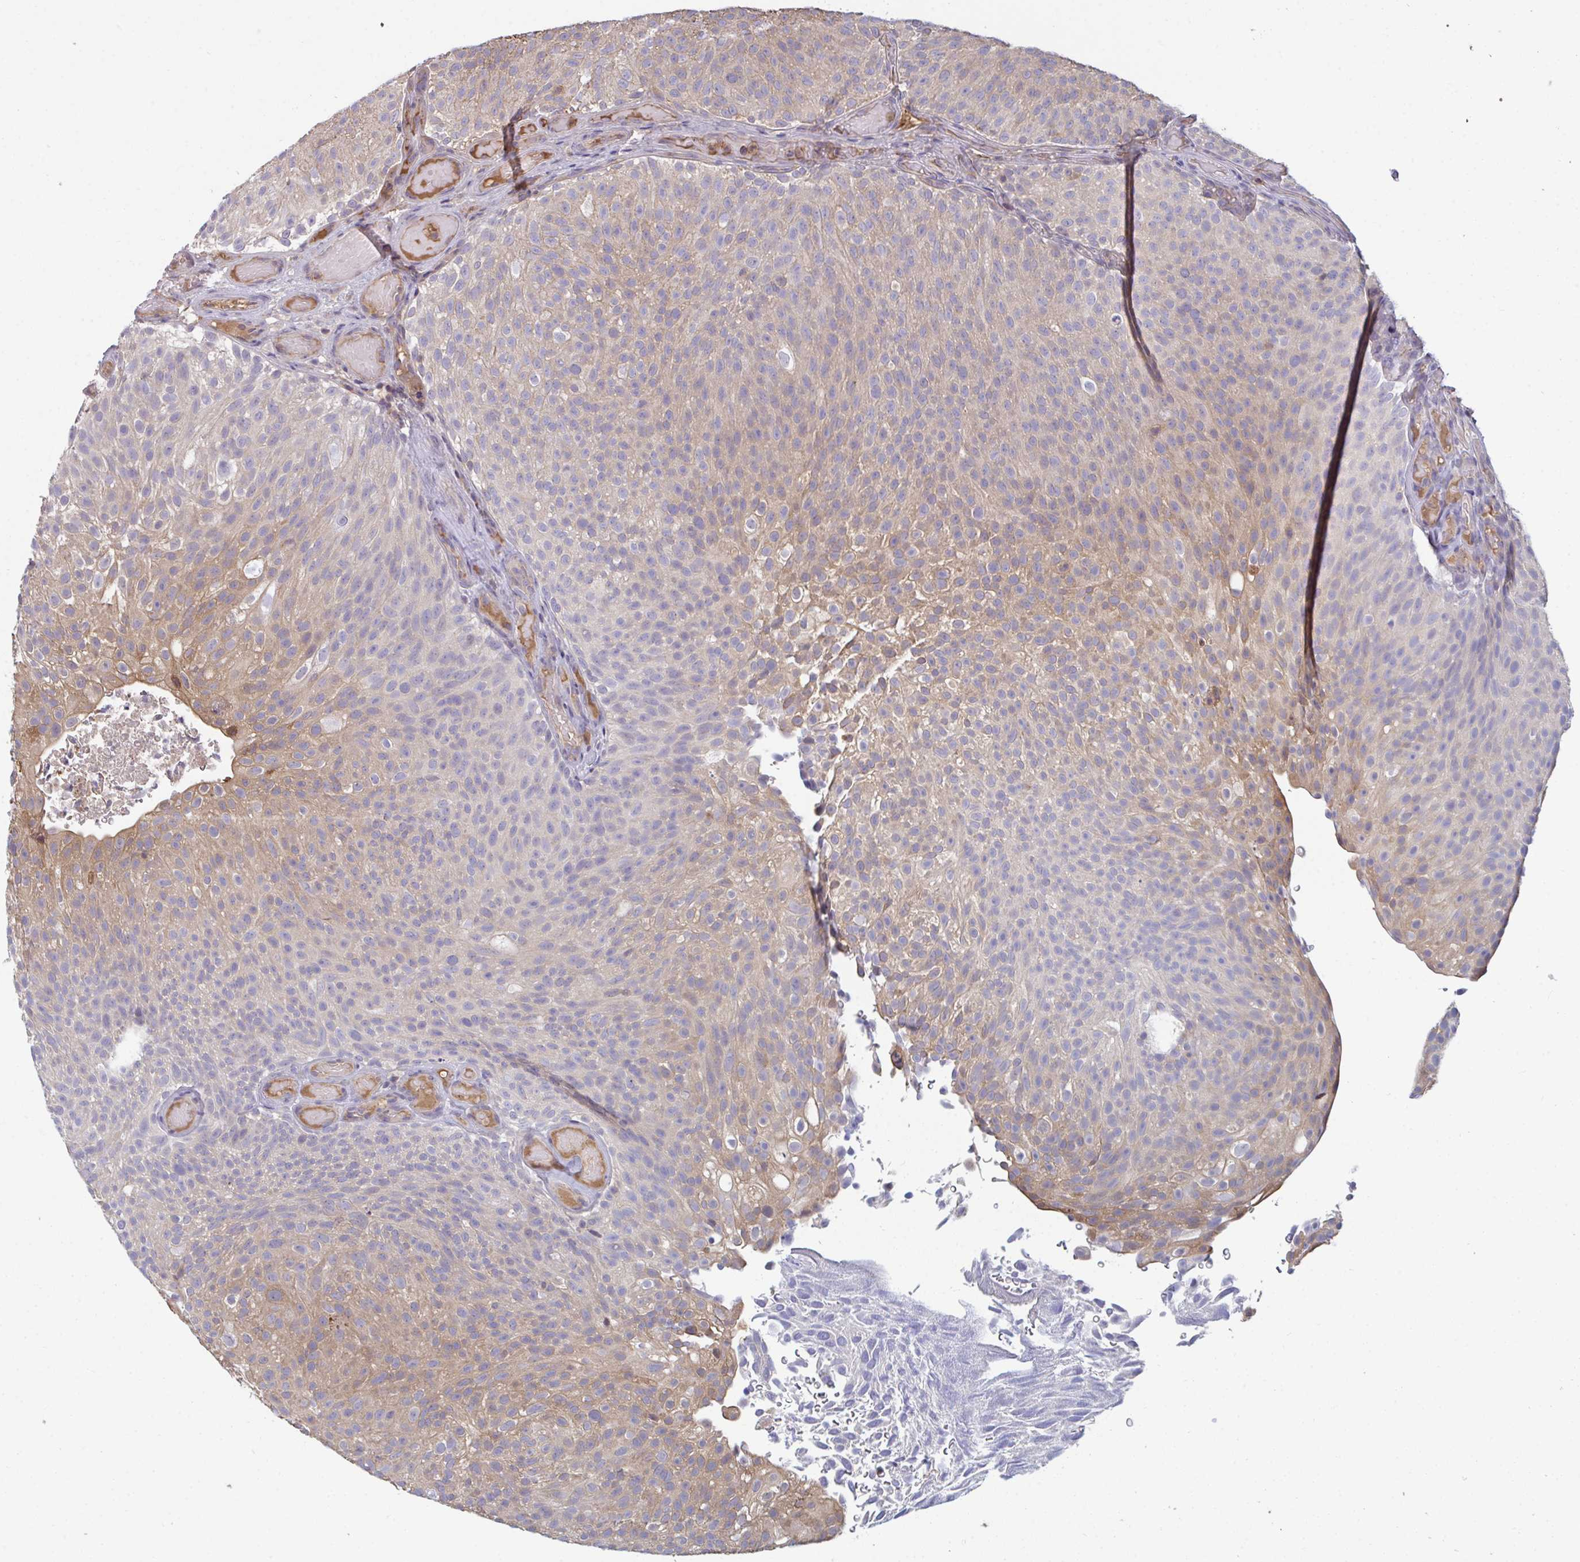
{"staining": {"intensity": "weak", "quantity": "25%-75%", "location": "cytoplasmic/membranous"}, "tissue": "urothelial cancer", "cell_type": "Tumor cells", "image_type": "cancer", "snomed": [{"axis": "morphology", "description": "Urothelial carcinoma, Low grade"}, {"axis": "topography", "description": "Urinary bladder"}], "caption": "This is a micrograph of immunohistochemistry (IHC) staining of urothelial cancer, which shows weak staining in the cytoplasmic/membranous of tumor cells.", "gene": "TTC9C", "patient": {"sex": "male", "age": 78}}